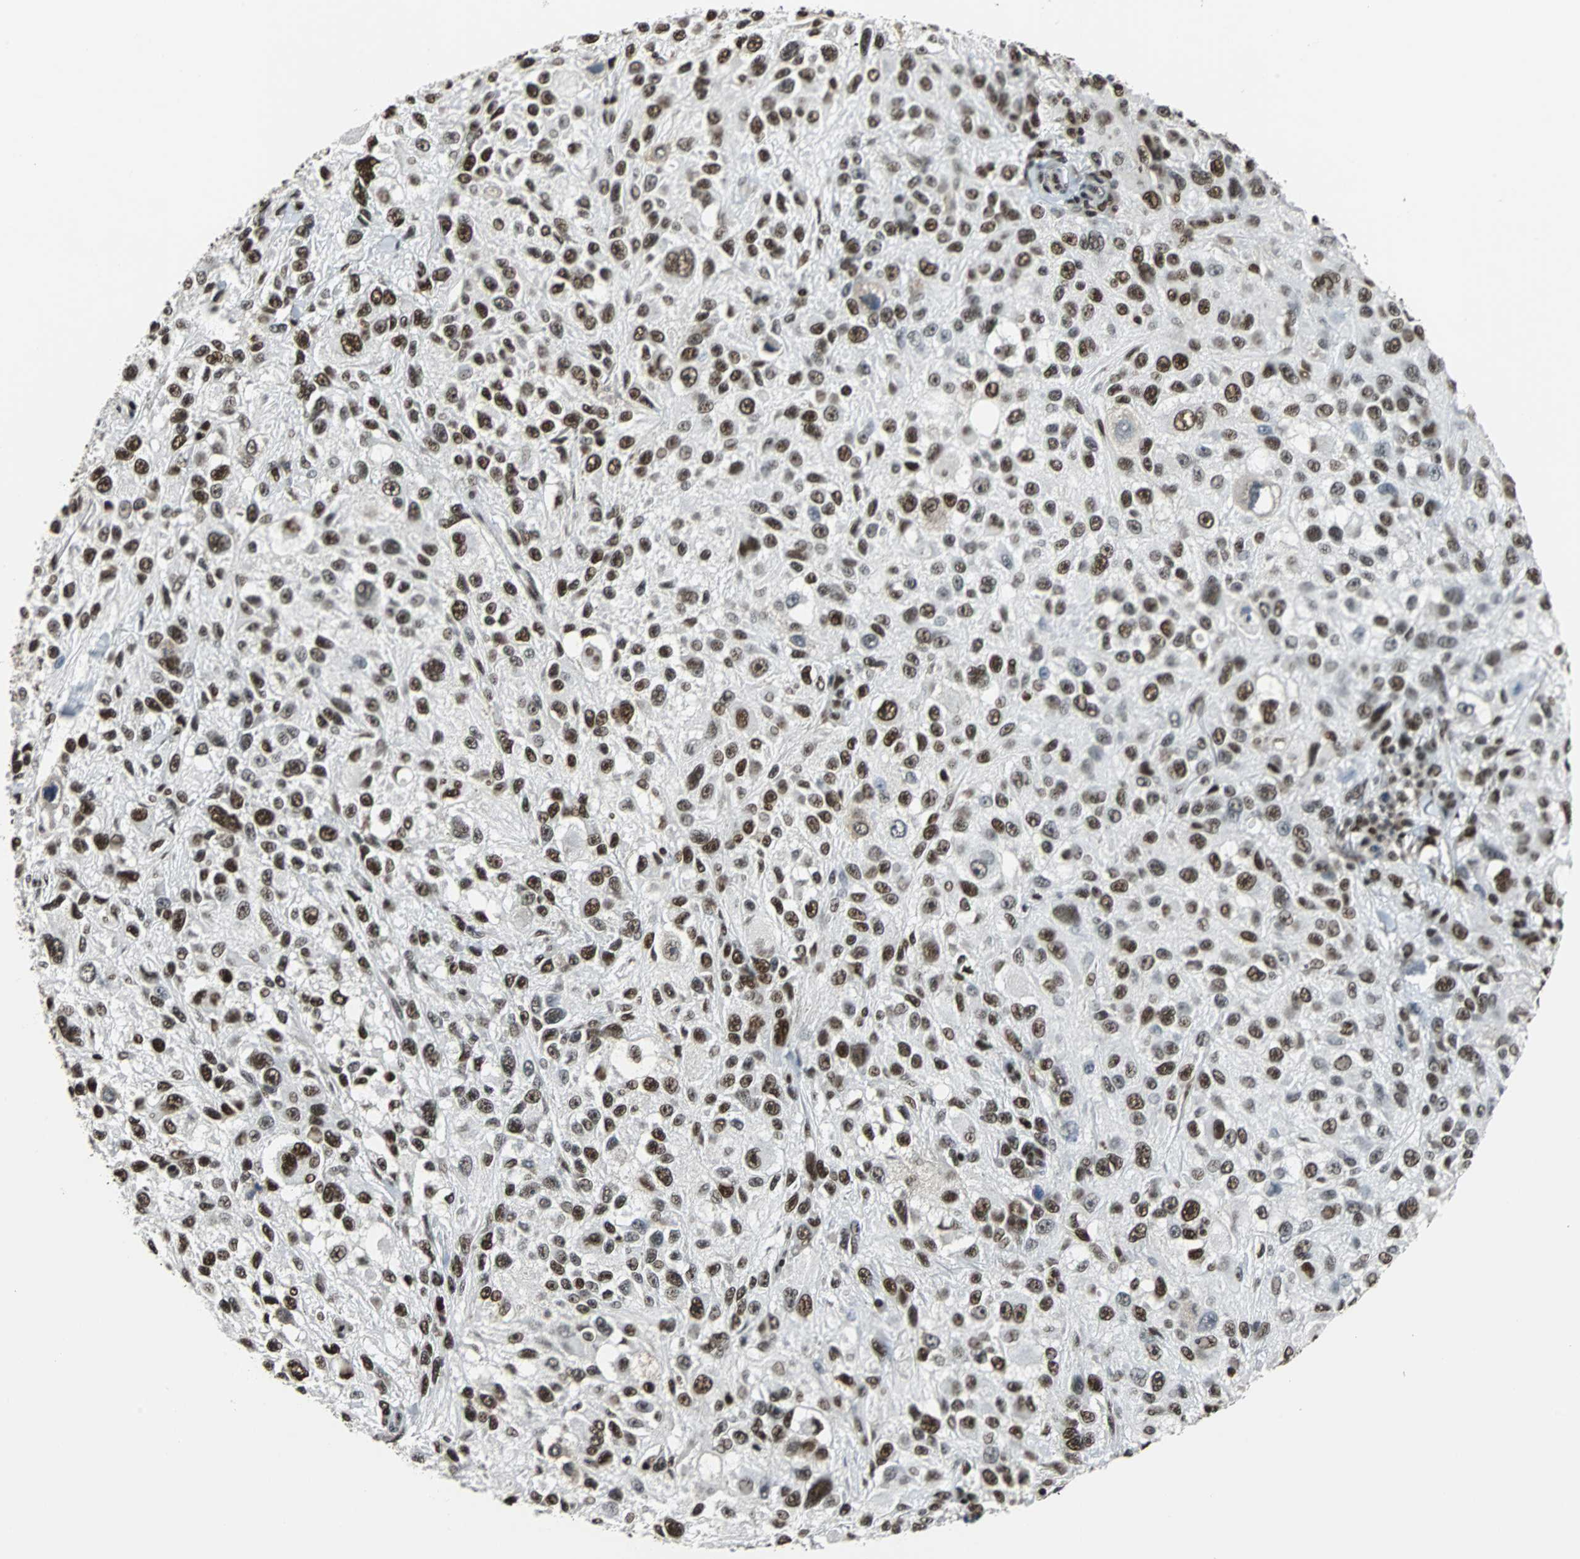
{"staining": {"intensity": "strong", "quantity": ">75%", "location": "nuclear"}, "tissue": "melanoma", "cell_type": "Tumor cells", "image_type": "cancer", "snomed": [{"axis": "morphology", "description": "Necrosis, NOS"}, {"axis": "morphology", "description": "Malignant melanoma, NOS"}, {"axis": "topography", "description": "Skin"}], "caption": "The photomicrograph shows immunohistochemical staining of malignant melanoma. There is strong nuclear positivity is appreciated in about >75% of tumor cells. The staining was performed using DAB (3,3'-diaminobenzidine) to visualize the protein expression in brown, while the nuclei were stained in blue with hematoxylin (Magnification: 20x).", "gene": "XRCC4", "patient": {"sex": "female", "age": 87}}